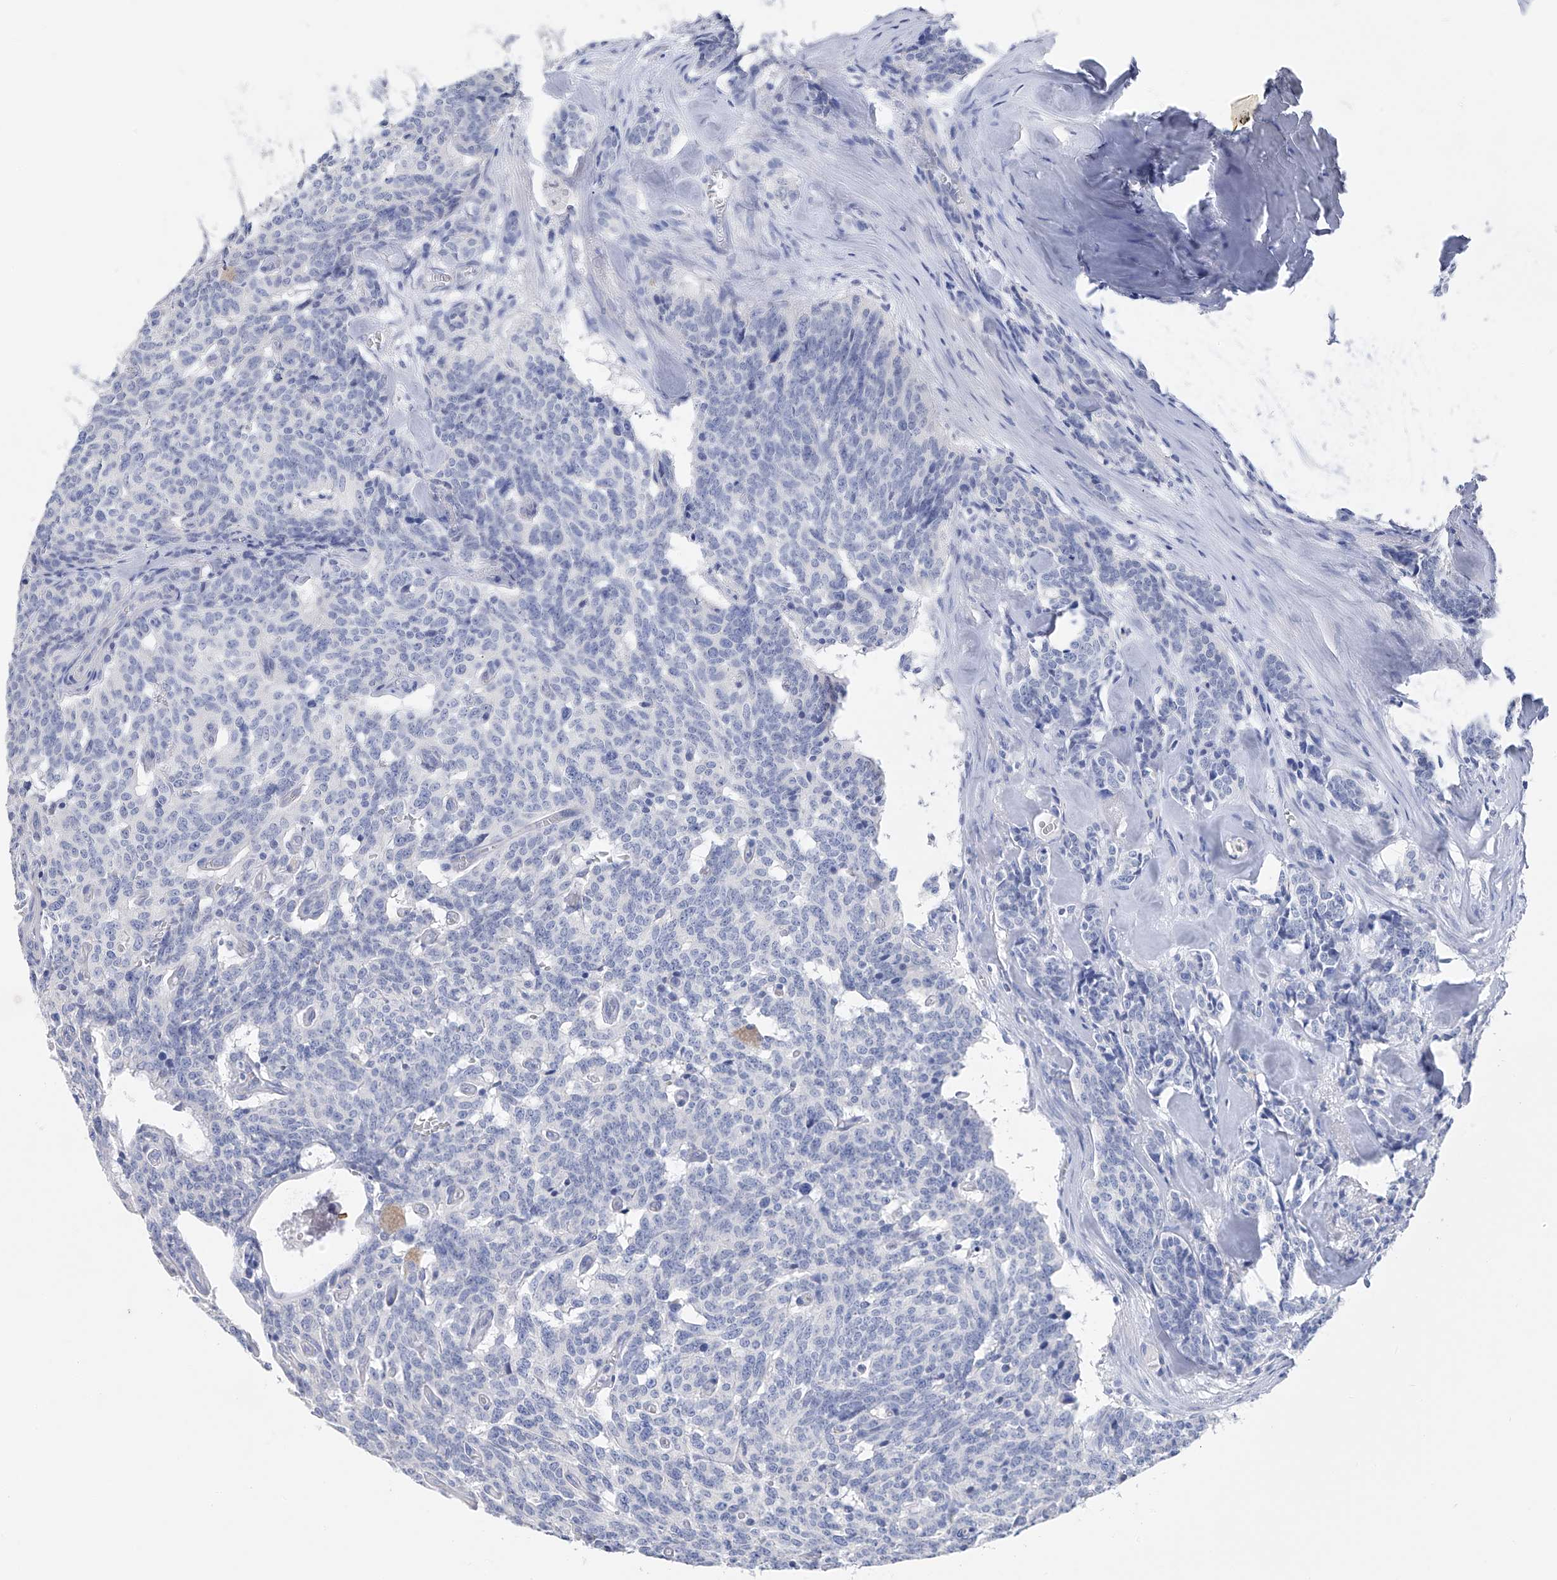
{"staining": {"intensity": "negative", "quantity": "none", "location": "none"}, "tissue": "carcinoid", "cell_type": "Tumor cells", "image_type": "cancer", "snomed": [{"axis": "morphology", "description": "Carcinoid, malignant, NOS"}, {"axis": "topography", "description": "Lung"}], "caption": "Carcinoid stained for a protein using IHC shows no staining tumor cells.", "gene": "ADRA1A", "patient": {"sex": "female", "age": 46}}